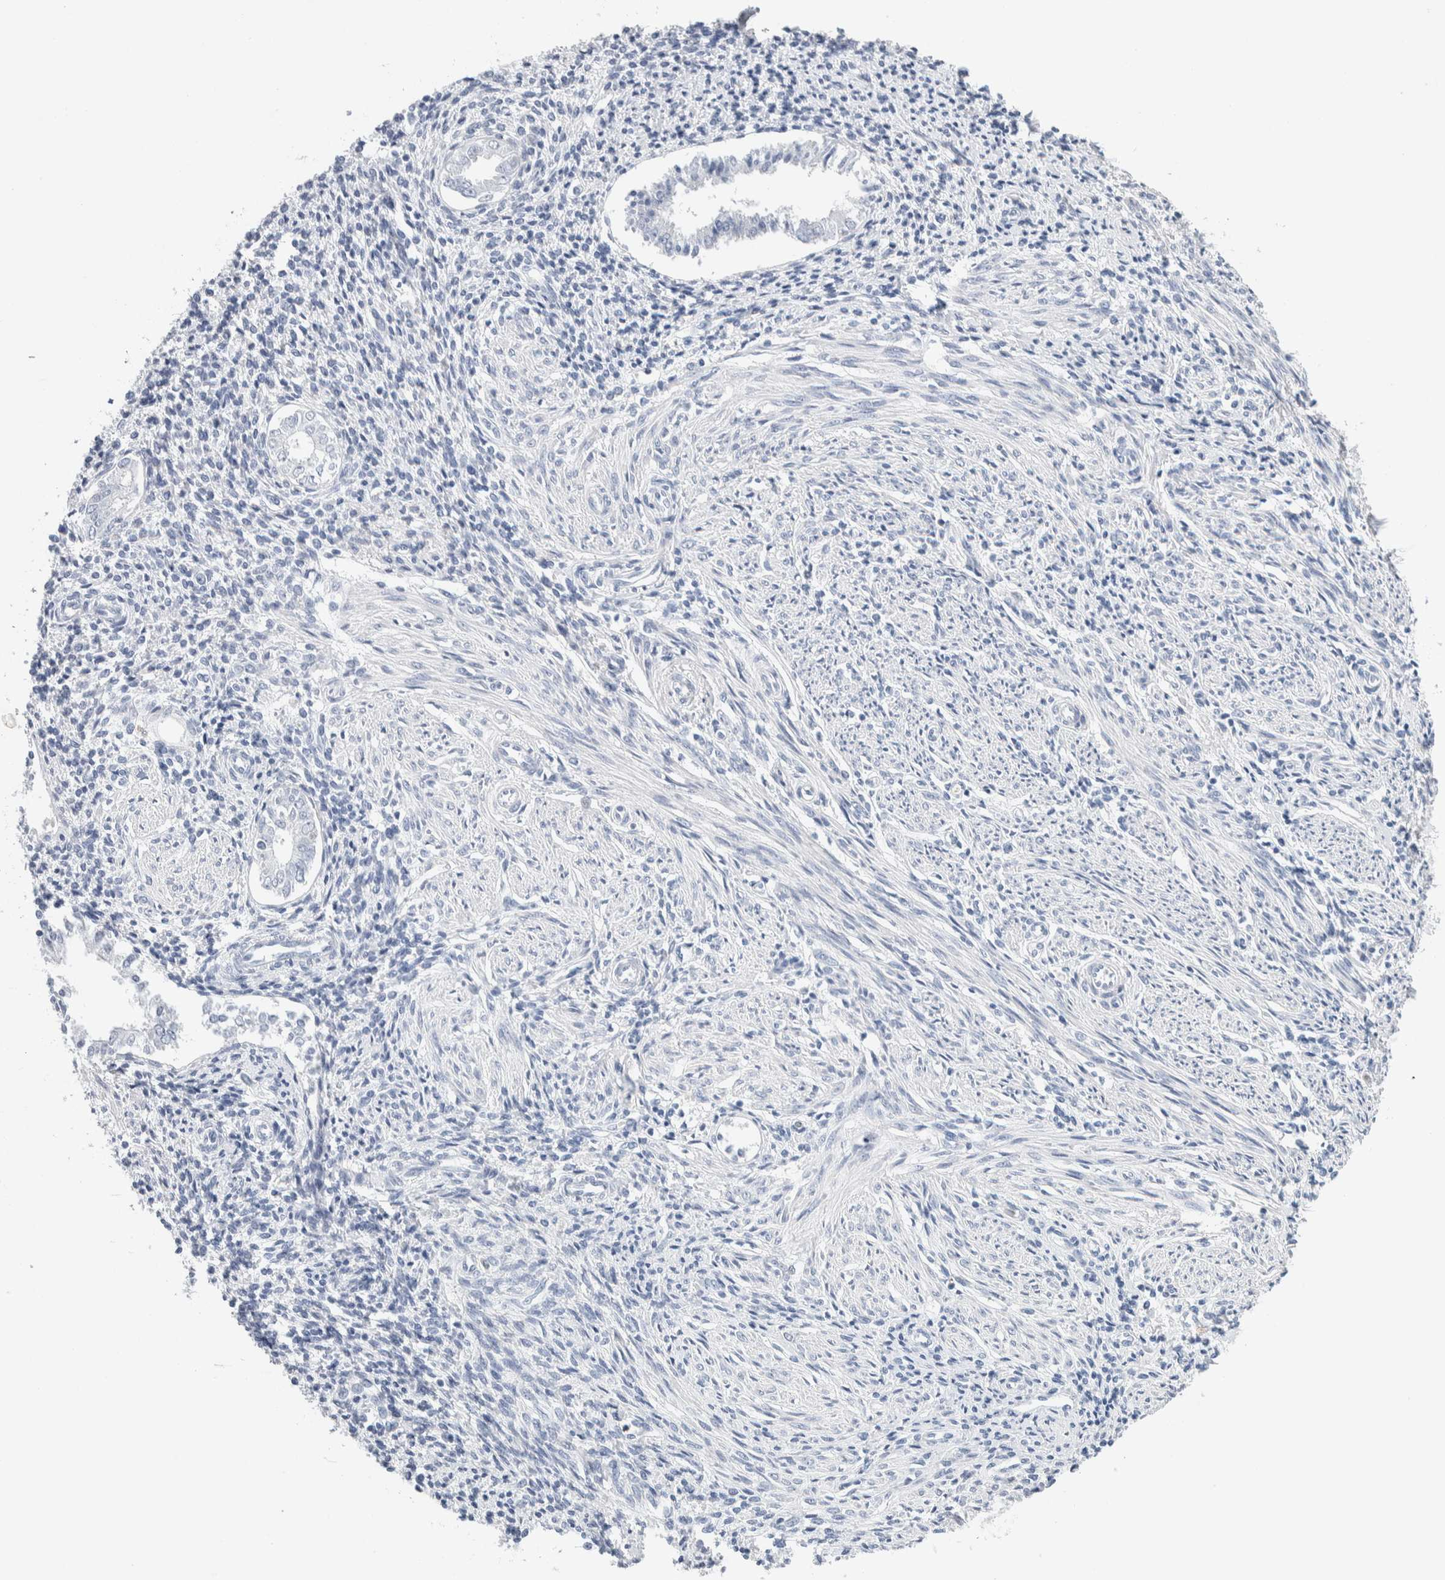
{"staining": {"intensity": "negative", "quantity": "none", "location": "none"}, "tissue": "endometrium", "cell_type": "Cells in endometrial stroma", "image_type": "normal", "snomed": [{"axis": "morphology", "description": "Normal tissue, NOS"}, {"axis": "topography", "description": "Endometrium"}], "caption": "Immunohistochemistry (IHC) of benign human endometrium reveals no positivity in cells in endometrial stroma. The staining was performed using DAB to visualize the protein expression in brown, while the nuclei were stained in blue with hematoxylin (Magnification: 20x).", "gene": "NCF2", "patient": {"sex": "female", "age": 66}}